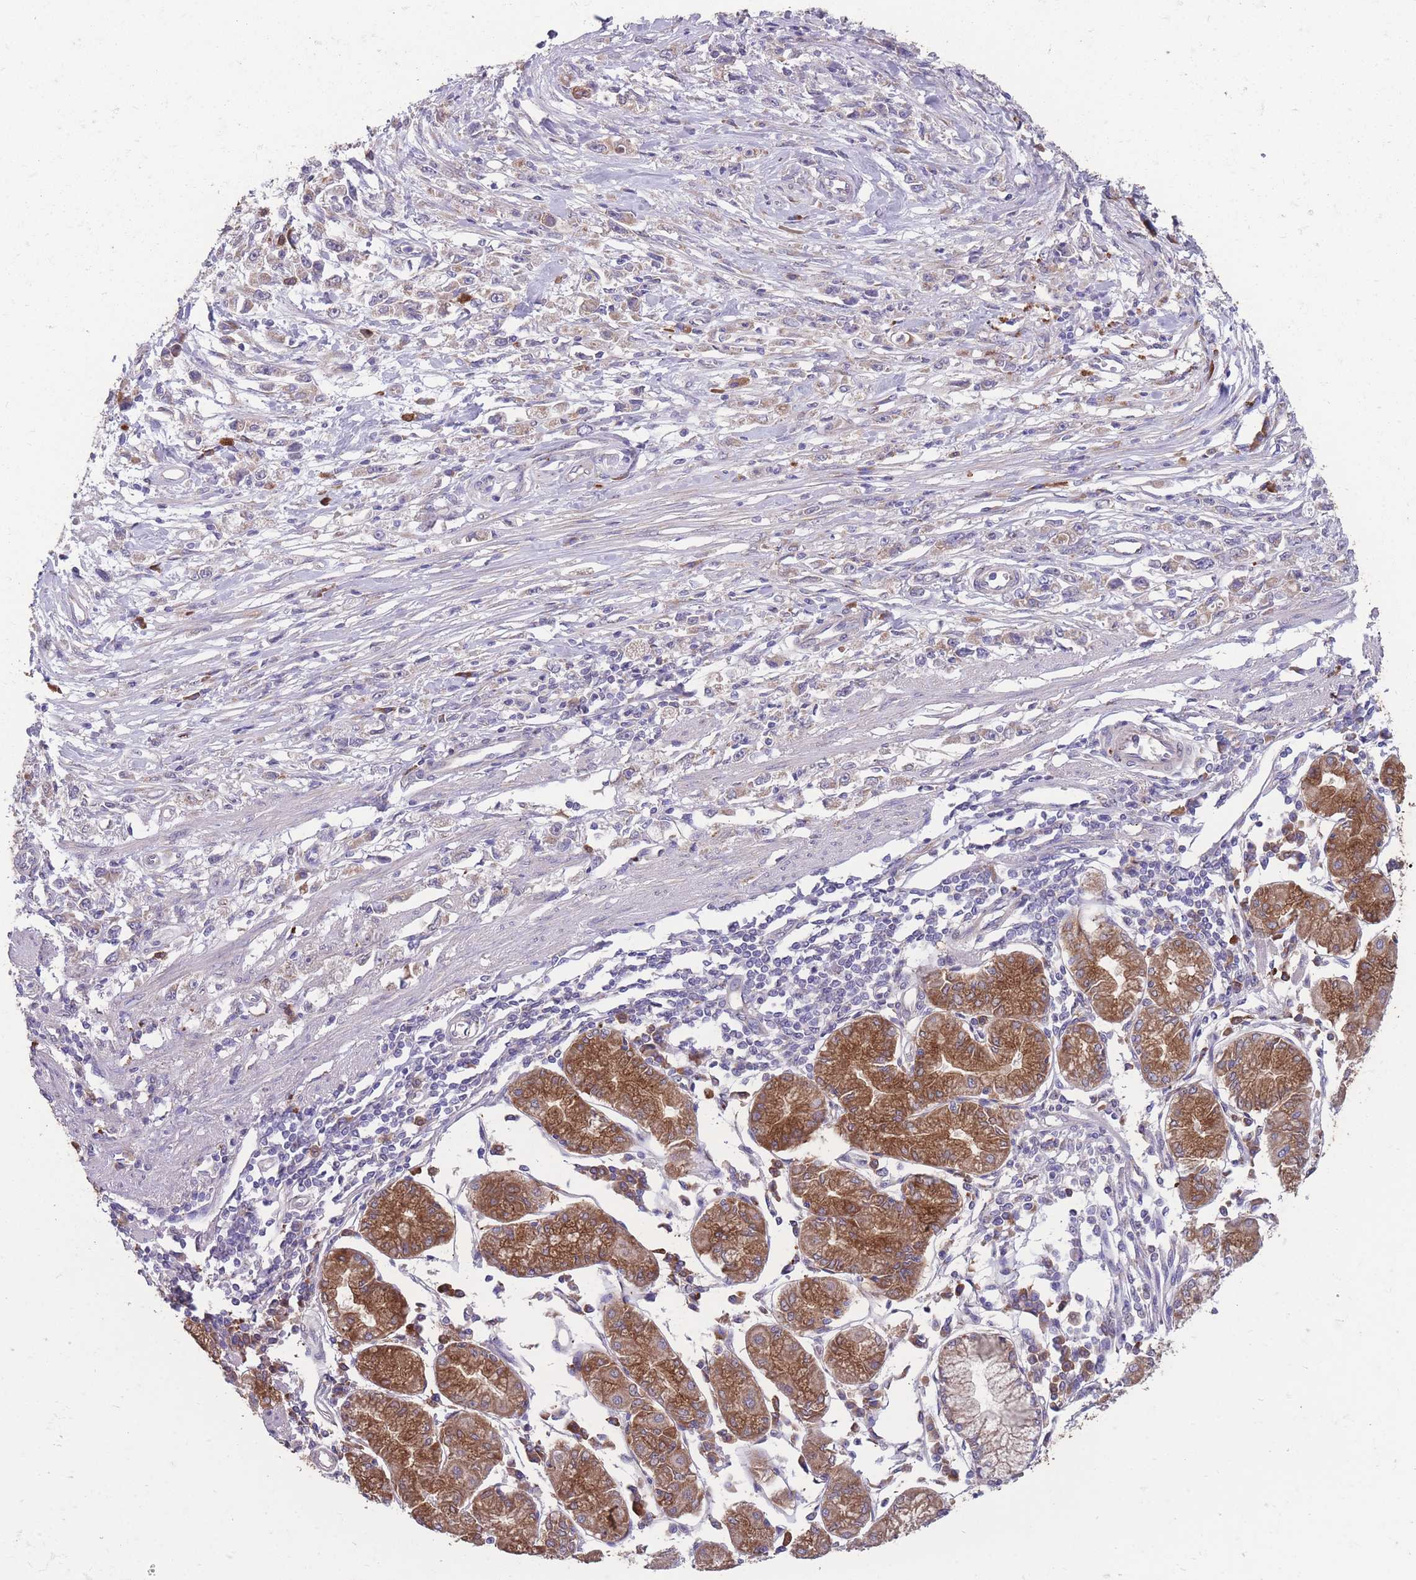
{"staining": {"intensity": "weak", "quantity": "<25%", "location": "cytoplasmic/membranous"}, "tissue": "stomach cancer", "cell_type": "Tumor cells", "image_type": "cancer", "snomed": [{"axis": "morphology", "description": "Adenocarcinoma, NOS"}, {"axis": "topography", "description": "Stomach"}], "caption": "A histopathology image of human stomach cancer (adenocarcinoma) is negative for staining in tumor cells. The staining is performed using DAB (3,3'-diaminobenzidine) brown chromogen with nuclei counter-stained in using hematoxylin.", "gene": "STIM2", "patient": {"sex": "female", "age": 59}}